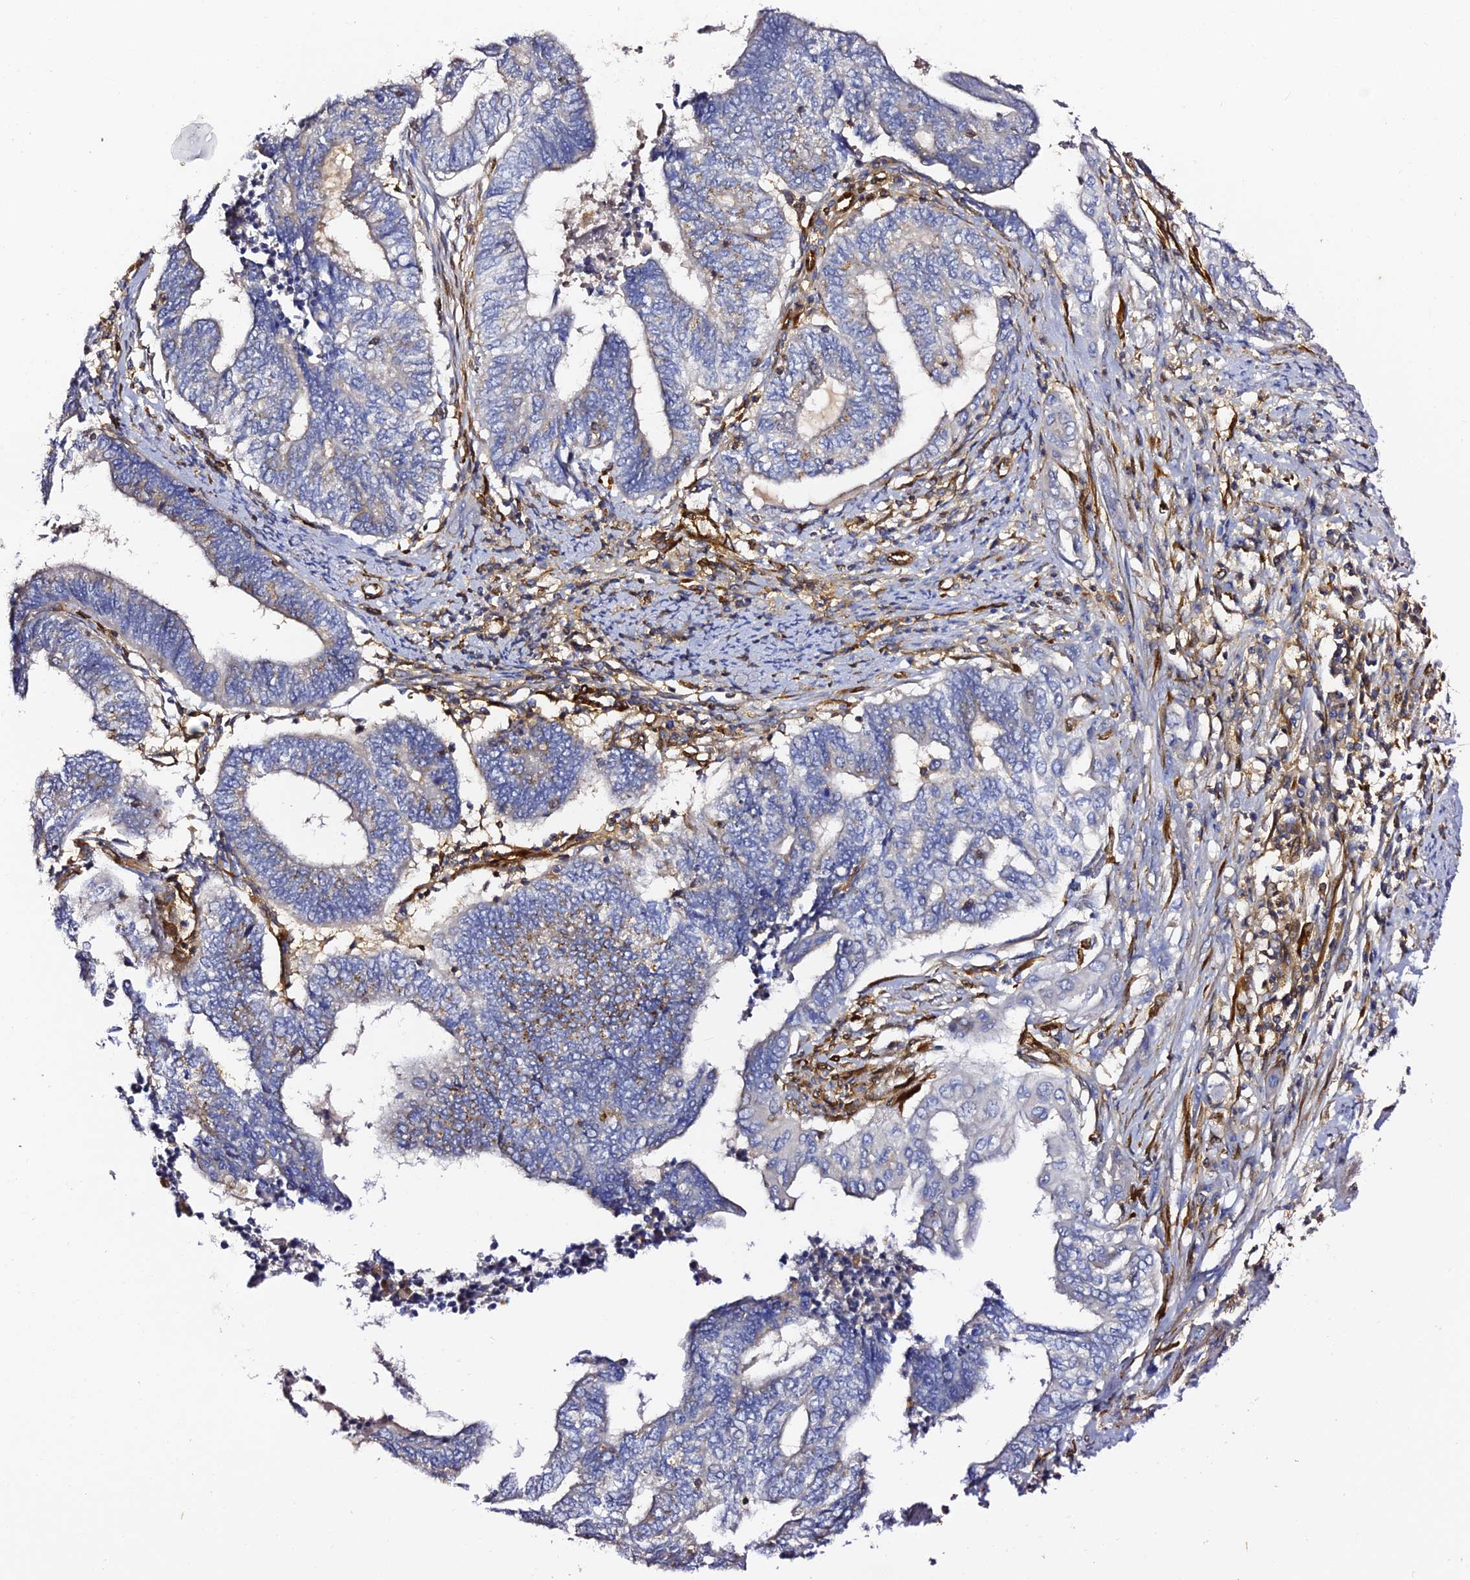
{"staining": {"intensity": "weak", "quantity": "<25%", "location": "cytoplasmic/membranous"}, "tissue": "endometrial cancer", "cell_type": "Tumor cells", "image_type": "cancer", "snomed": [{"axis": "morphology", "description": "Adenocarcinoma, NOS"}, {"axis": "topography", "description": "Uterus"}, {"axis": "topography", "description": "Endometrium"}], "caption": "DAB (3,3'-diaminobenzidine) immunohistochemical staining of endometrial adenocarcinoma demonstrates no significant staining in tumor cells.", "gene": "TRPV2", "patient": {"sex": "female", "age": 70}}